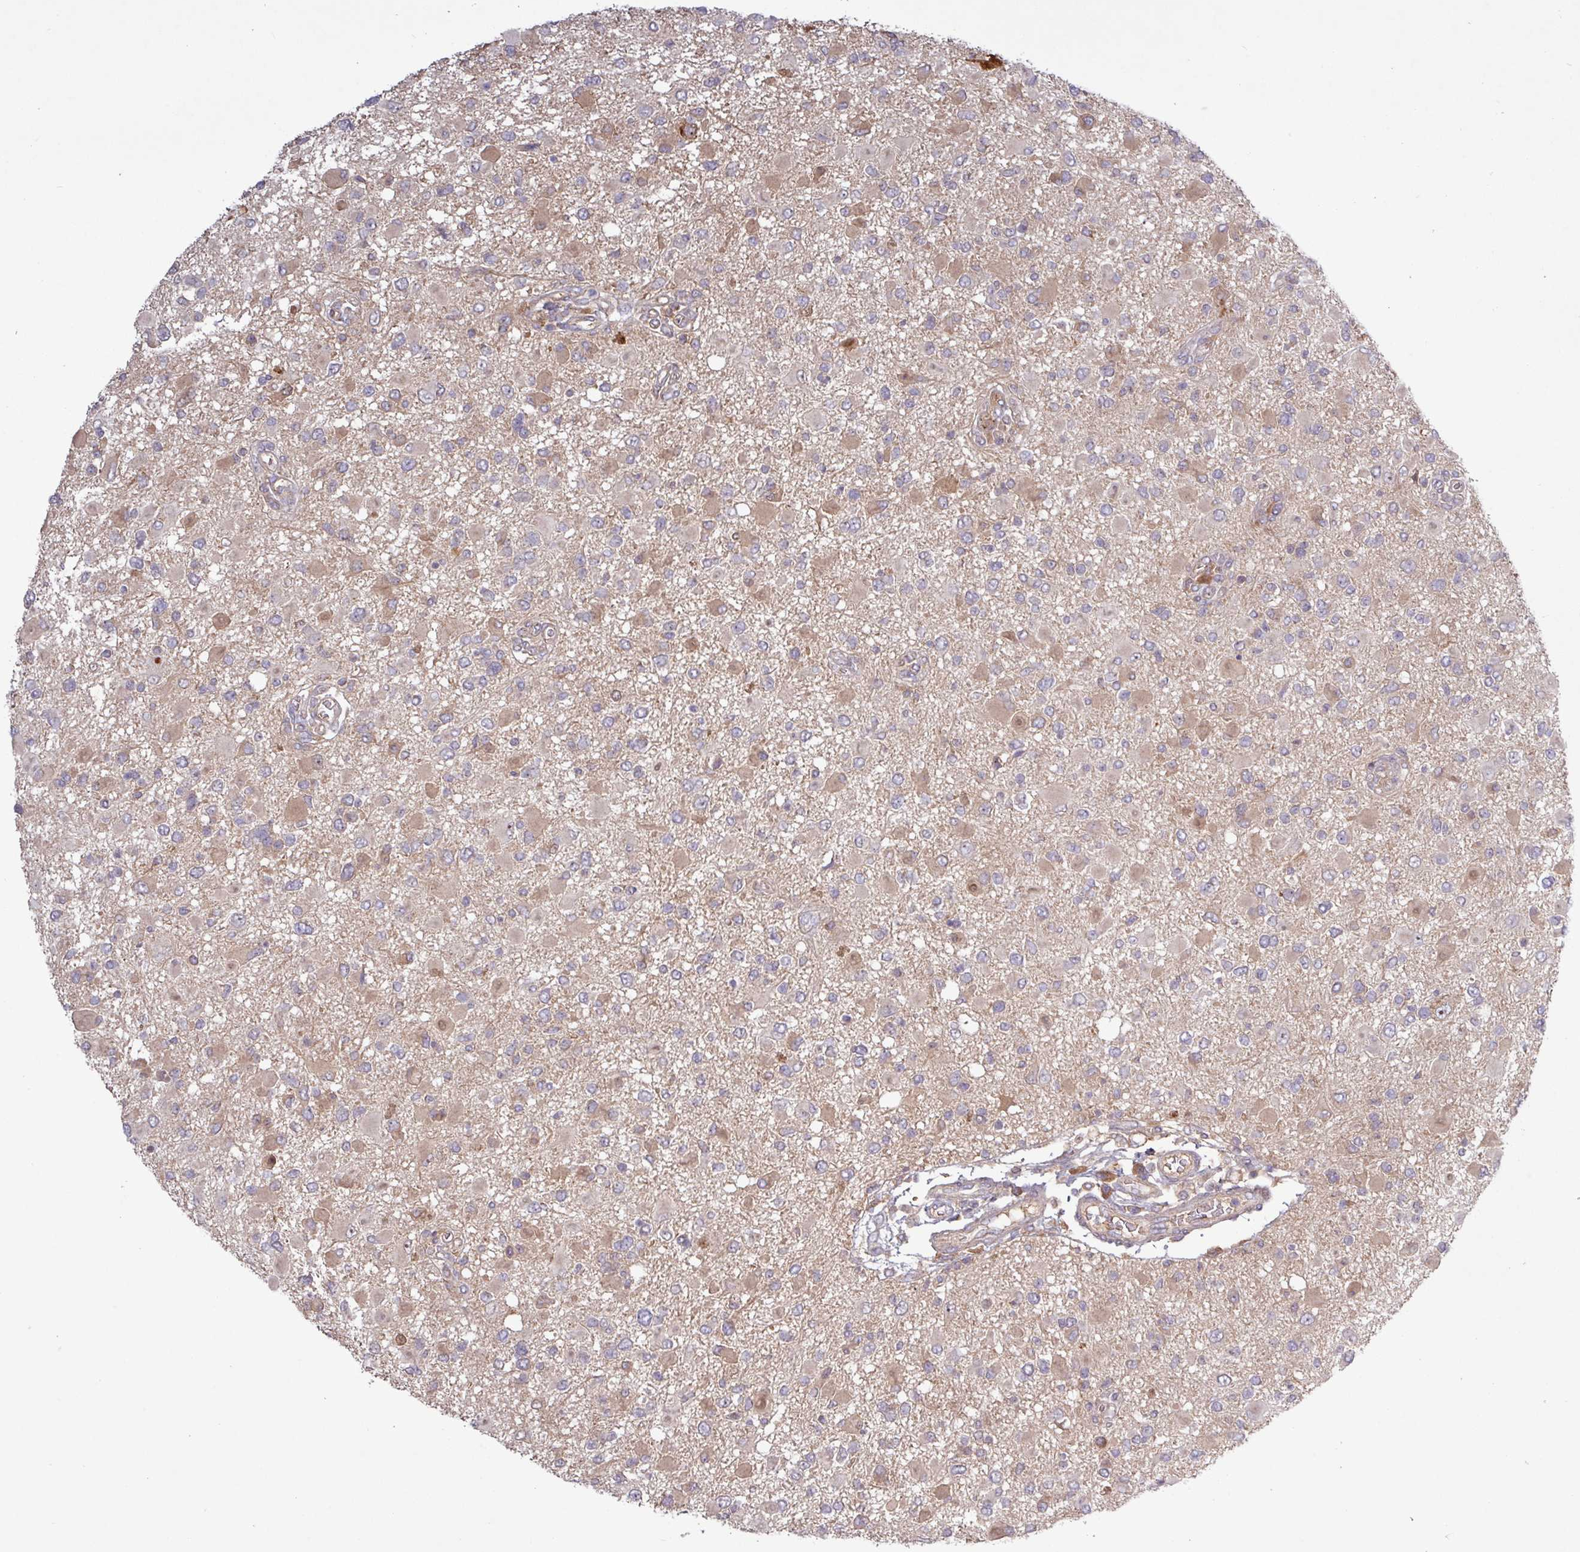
{"staining": {"intensity": "weak", "quantity": "25%-75%", "location": "cytoplasmic/membranous"}, "tissue": "glioma", "cell_type": "Tumor cells", "image_type": "cancer", "snomed": [{"axis": "morphology", "description": "Glioma, malignant, High grade"}, {"axis": "topography", "description": "Brain"}], "caption": "This micrograph exhibits glioma stained with immunohistochemistry to label a protein in brown. The cytoplasmic/membranous of tumor cells show weak positivity for the protein. Nuclei are counter-stained blue.", "gene": "TNFSF12", "patient": {"sex": "male", "age": 53}}